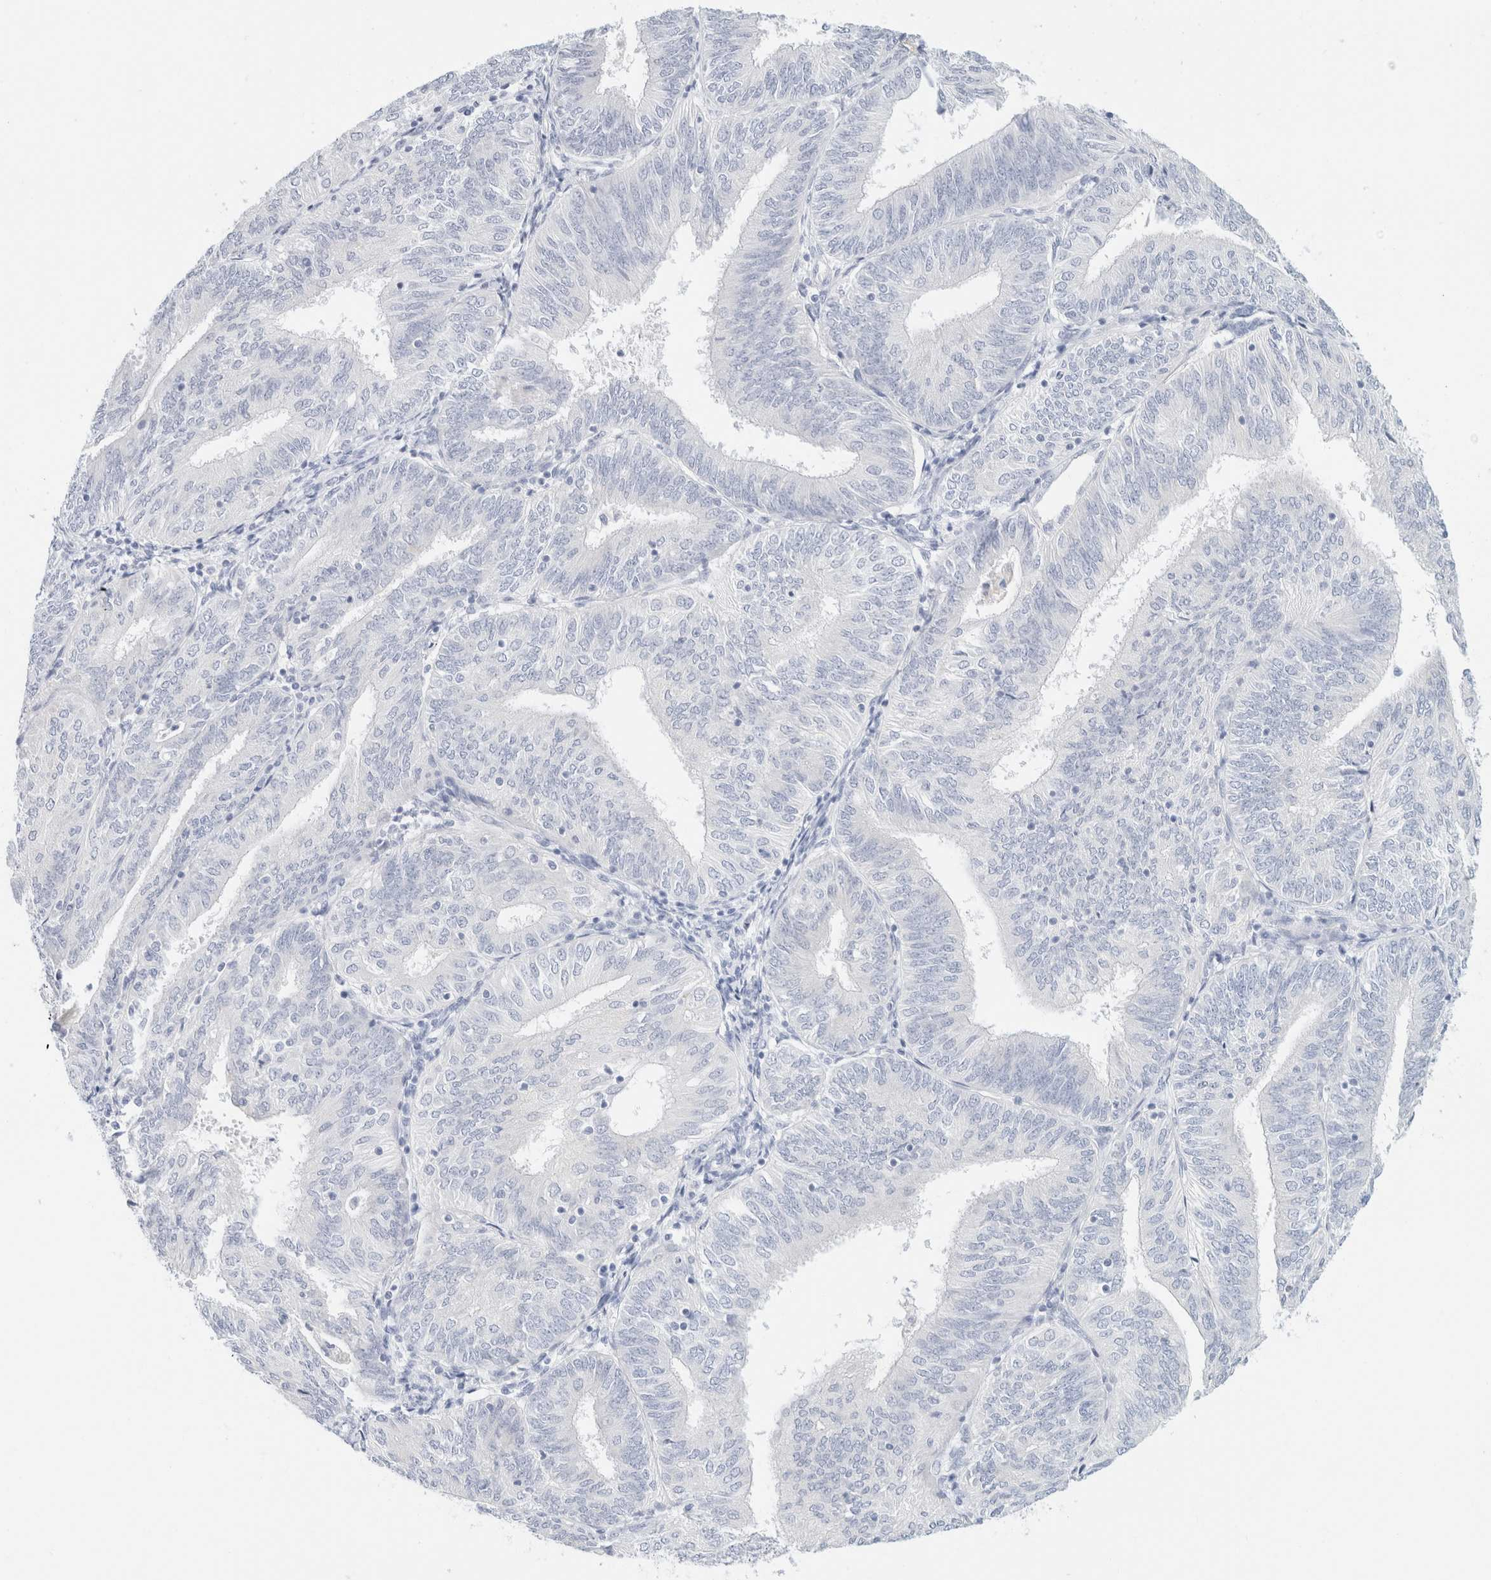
{"staining": {"intensity": "negative", "quantity": "none", "location": "none"}, "tissue": "endometrial cancer", "cell_type": "Tumor cells", "image_type": "cancer", "snomed": [{"axis": "morphology", "description": "Adenocarcinoma, NOS"}, {"axis": "topography", "description": "Endometrium"}], "caption": "An immunohistochemistry (IHC) micrograph of endometrial cancer is shown. There is no staining in tumor cells of endometrial cancer. The staining is performed using DAB (3,3'-diaminobenzidine) brown chromogen with nuclei counter-stained in using hematoxylin.", "gene": "KRT20", "patient": {"sex": "female", "age": 58}}